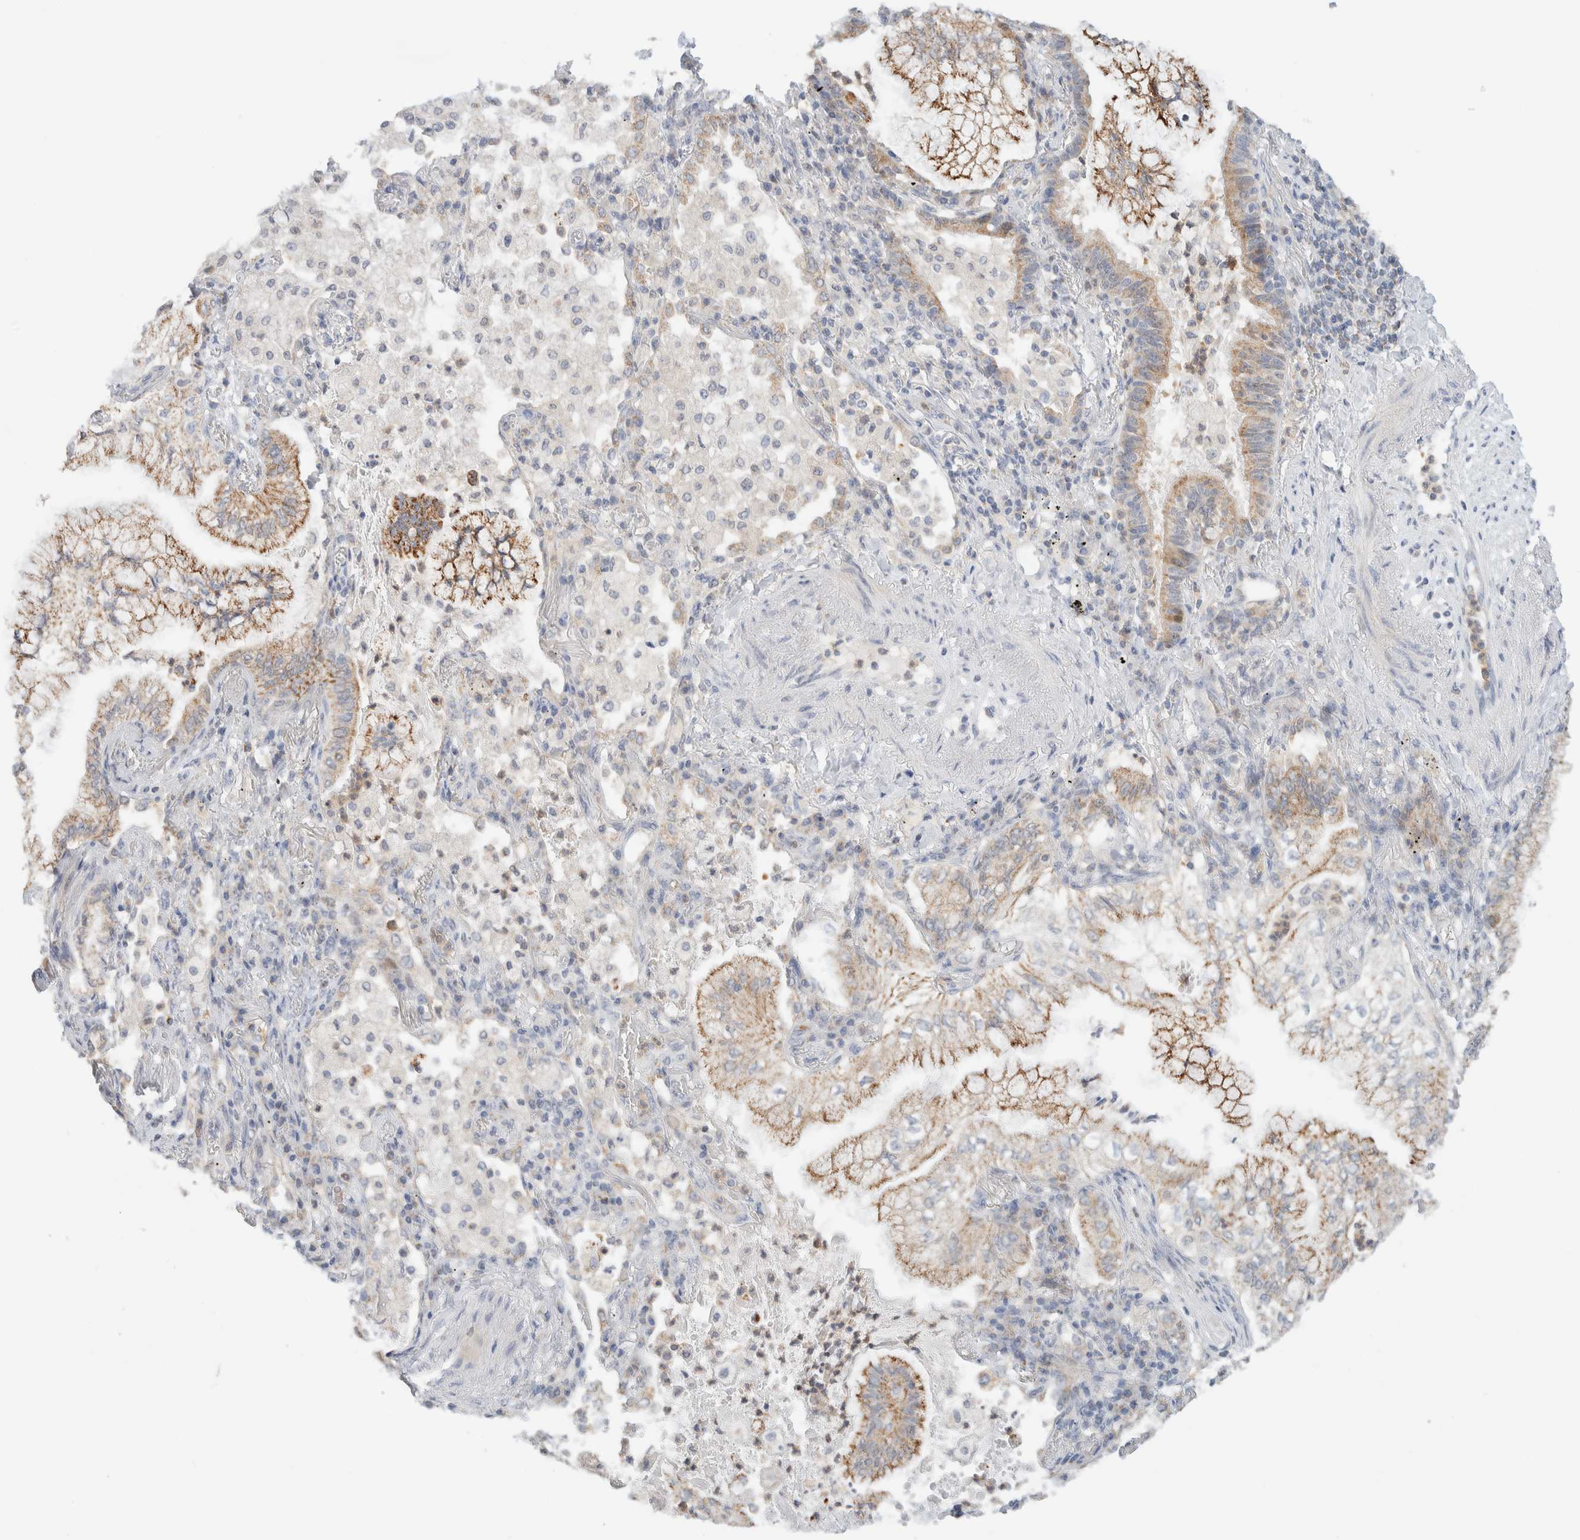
{"staining": {"intensity": "moderate", "quantity": ">75%", "location": "cytoplasmic/membranous"}, "tissue": "lung cancer", "cell_type": "Tumor cells", "image_type": "cancer", "snomed": [{"axis": "morphology", "description": "Adenocarcinoma, NOS"}, {"axis": "topography", "description": "Lung"}], "caption": "Tumor cells display medium levels of moderate cytoplasmic/membranous staining in about >75% of cells in human lung cancer (adenocarcinoma).", "gene": "HDHD3", "patient": {"sex": "female", "age": 70}}